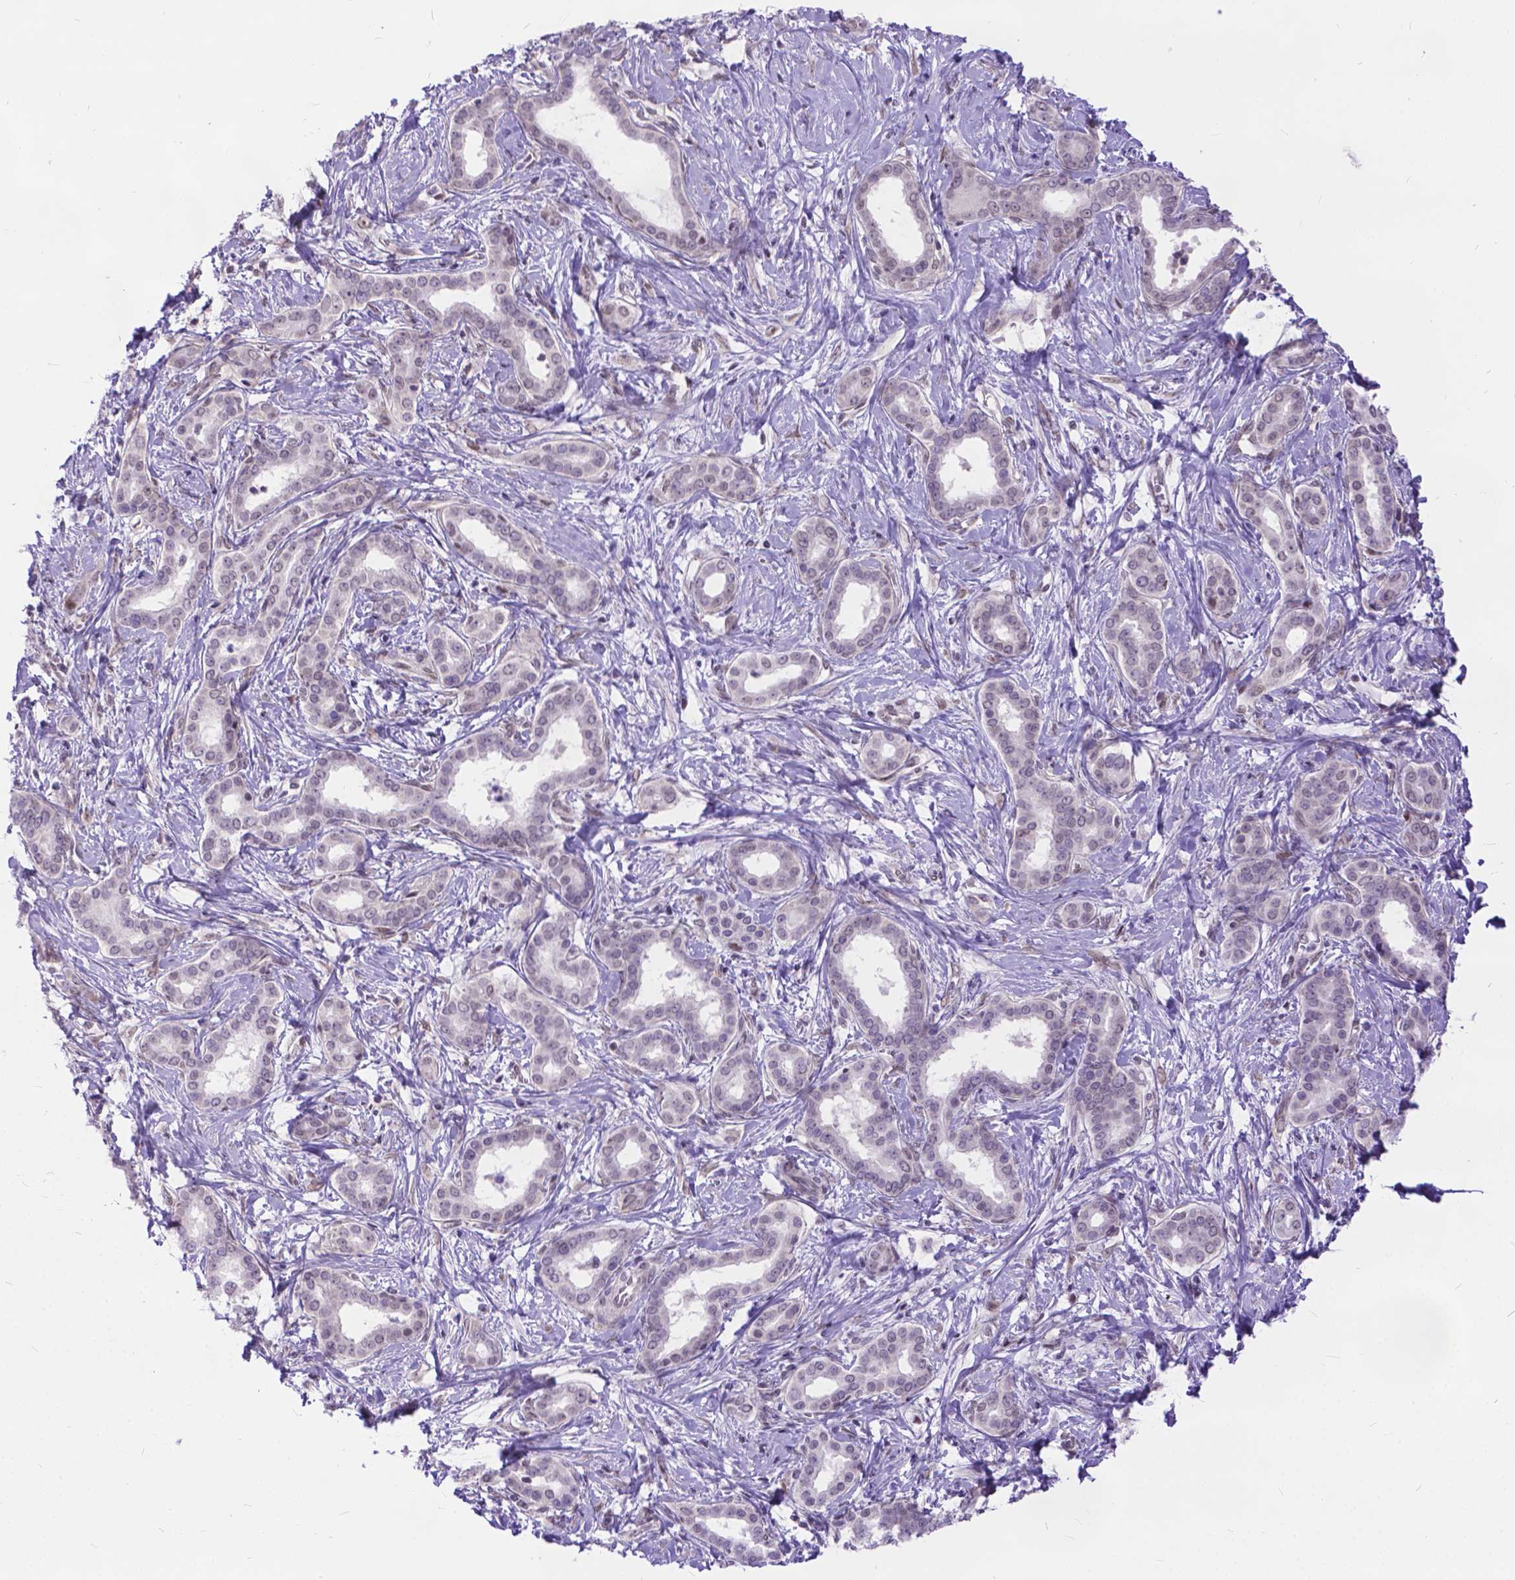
{"staining": {"intensity": "weak", "quantity": "25%-75%", "location": "cytoplasmic/membranous,nuclear"}, "tissue": "liver cancer", "cell_type": "Tumor cells", "image_type": "cancer", "snomed": [{"axis": "morphology", "description": "Cholangiocarcinoma"}, {"axis": "topography", "description": "Liver"}], "caption": "Liver cancer (cholangiocarcinoma) stained for a protein shows weak cytoplasmic/membranous and nuclear positivity in tumor cells.", "gene": "FAM124B", "patient": {"sex": "female", "age": 47}}